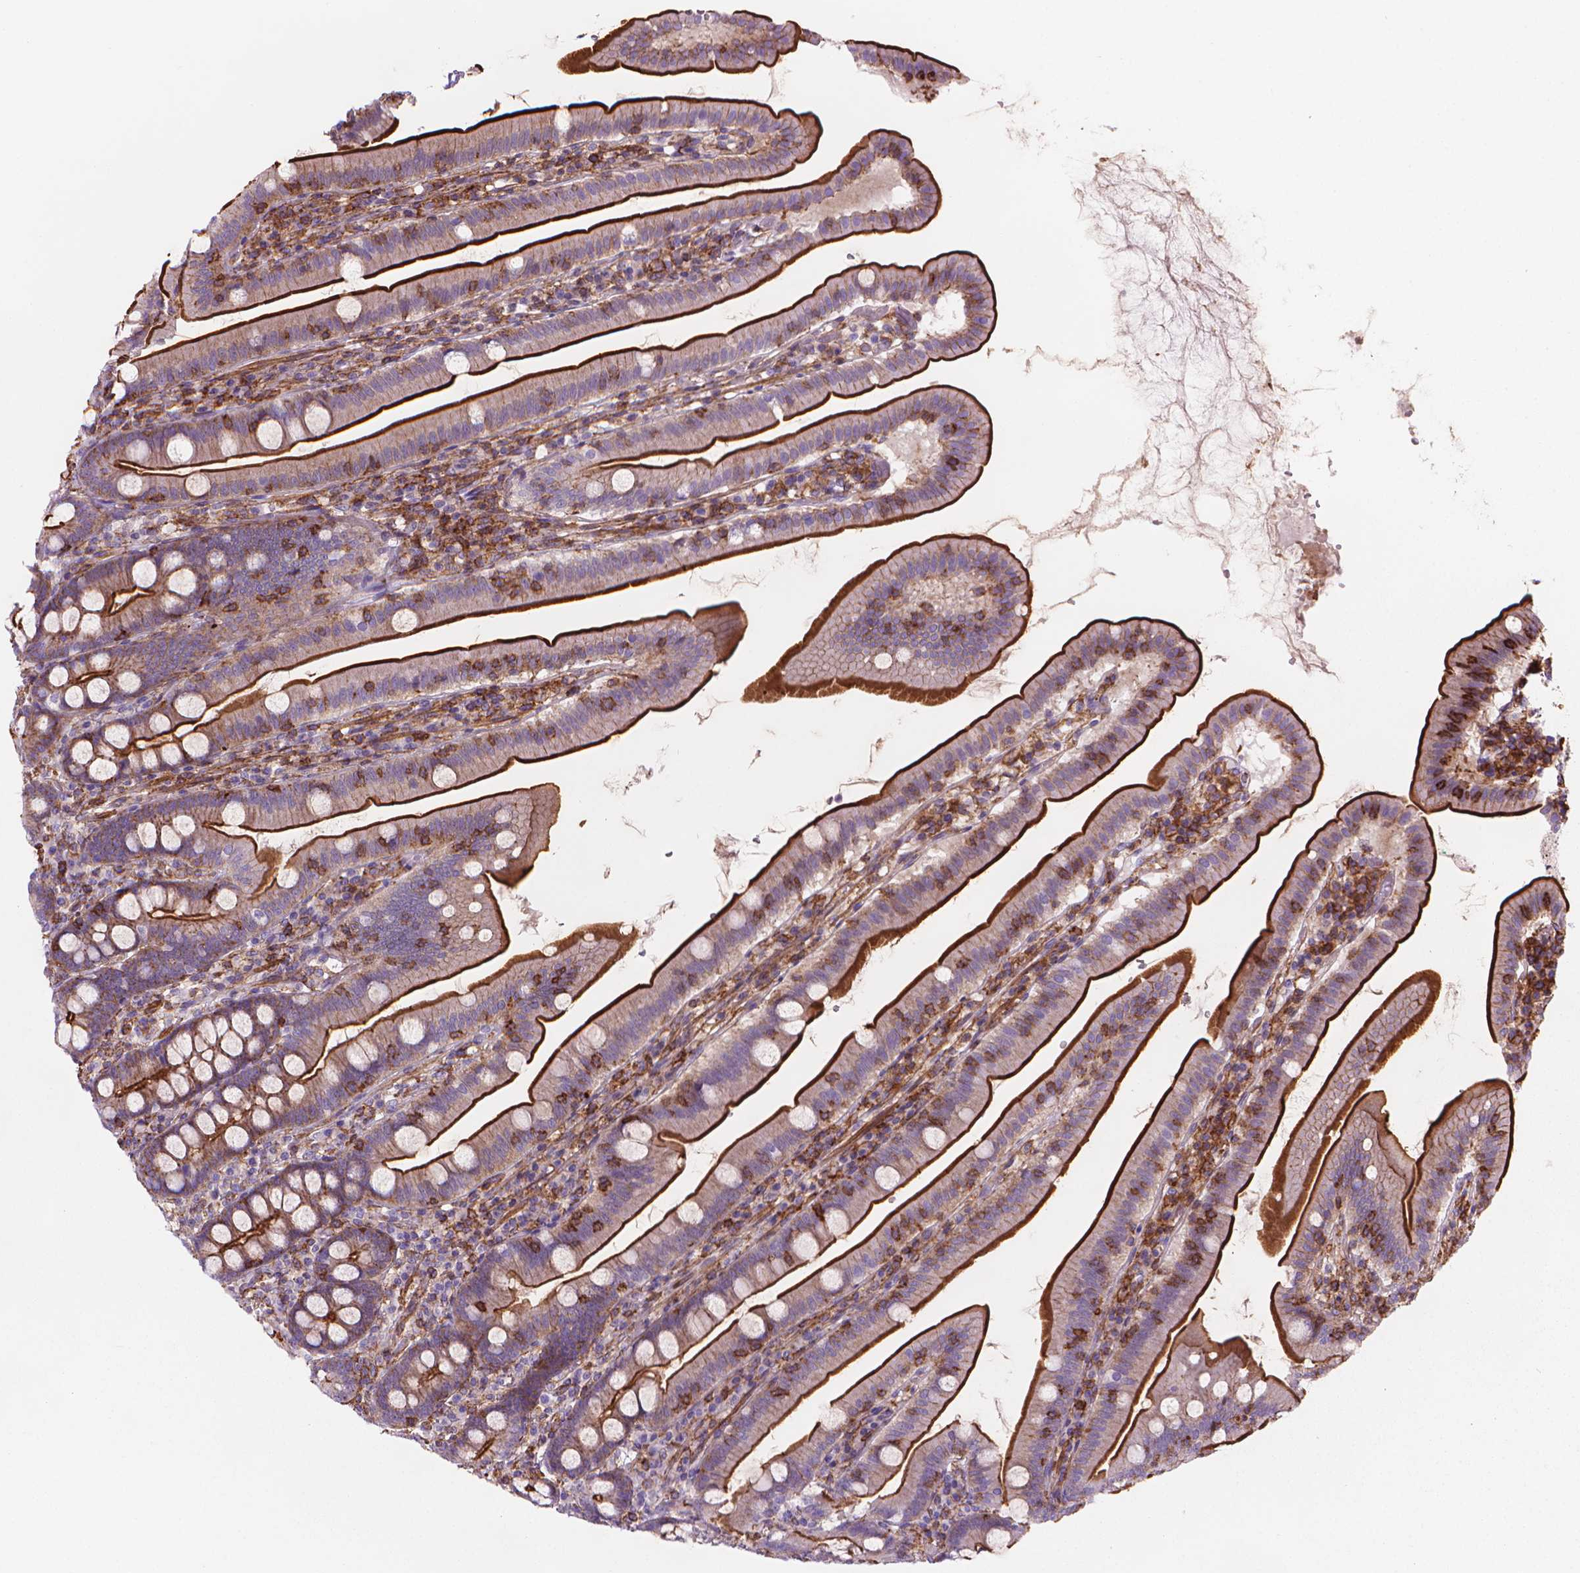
{"staining": {"intensity": "strong", "quantity": "25%-75%", "location": "cytoplasmic/membranous"}, "tissue": "duodenum", "cell_type": "Glandular cells", "image_type": "normal", "snomed": [{"axis": "morphology", "description": "Normal tissue, NOS"}, {"axis": "topography", "description": "Duodenum"}], "caption": "High-power microscopy captured an immunohistochemistry (IHC) image of unremarkable duodenum, revealing strong cytoplasmic/membranous expression in about 25%-75% of glandular cells. (DAB (3,3'-diaminobenzidine) IHC with brightfield microscopy, high magnification).", "gene": "PATJ", "patient": {"sex": "female", "age": 67}}